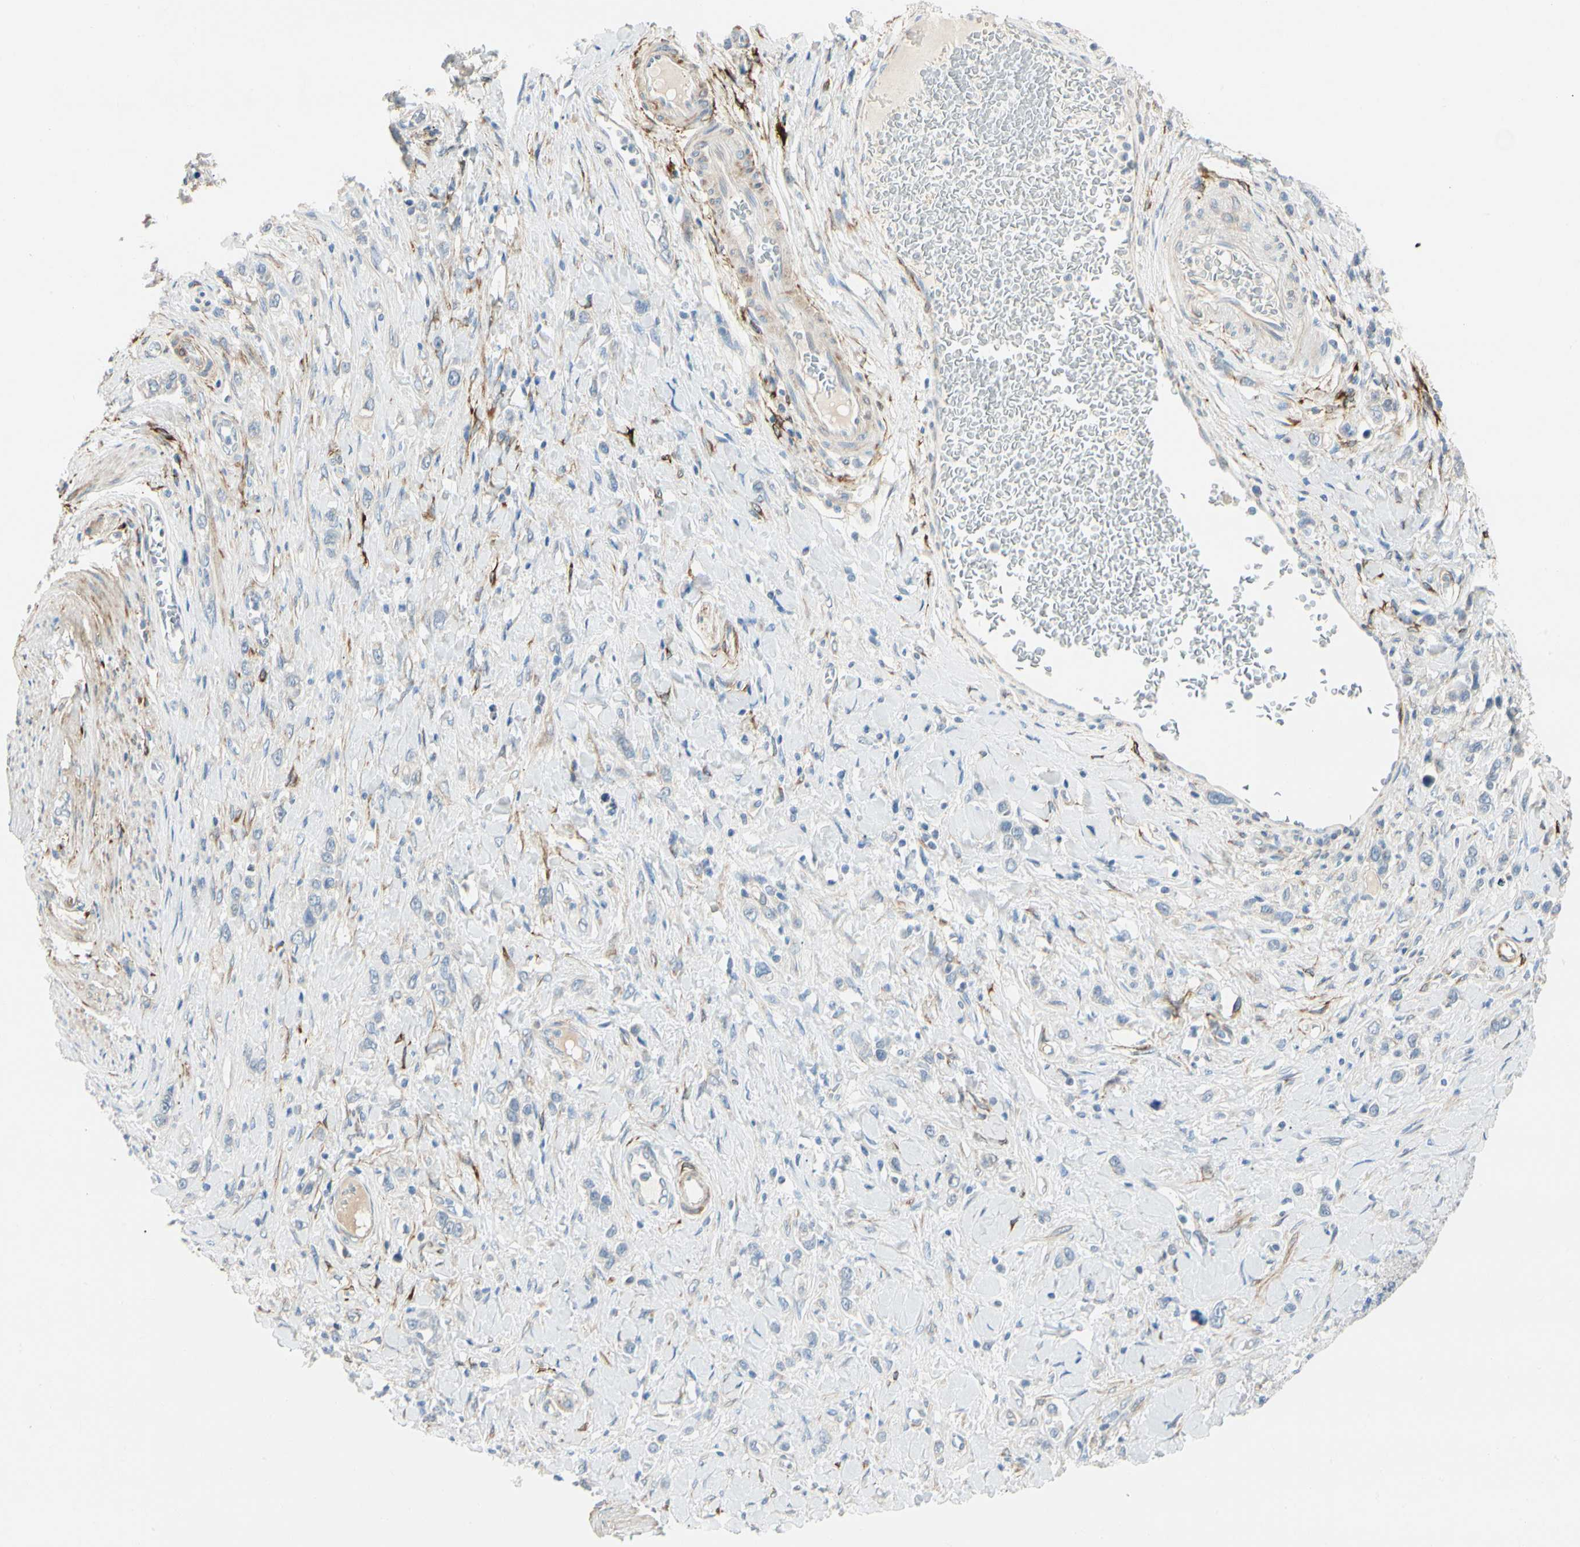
{"staining": {"intensity": "negative", "quantity": "none", "location": "none"}, "tissue": "stomach cancer", "cell_type": "Tumor cells", "image_type": "cancer", "snomed": [{"axis": "morphology", "description": "Normal tissue, NOS"}, {"axis": "morphology", "description": "Adenocarcinoma, NOS"}, {"axis": "topography", "description": "Stomach, upper"}, {"axis": "topography", "description": "Stomach"}], "caption": "This is an IHC histopathology image of human stomach cancer. There is no expression in tumor cells.", "gene": "AMPH", "patient": {"sex": "female", "age": 65}}